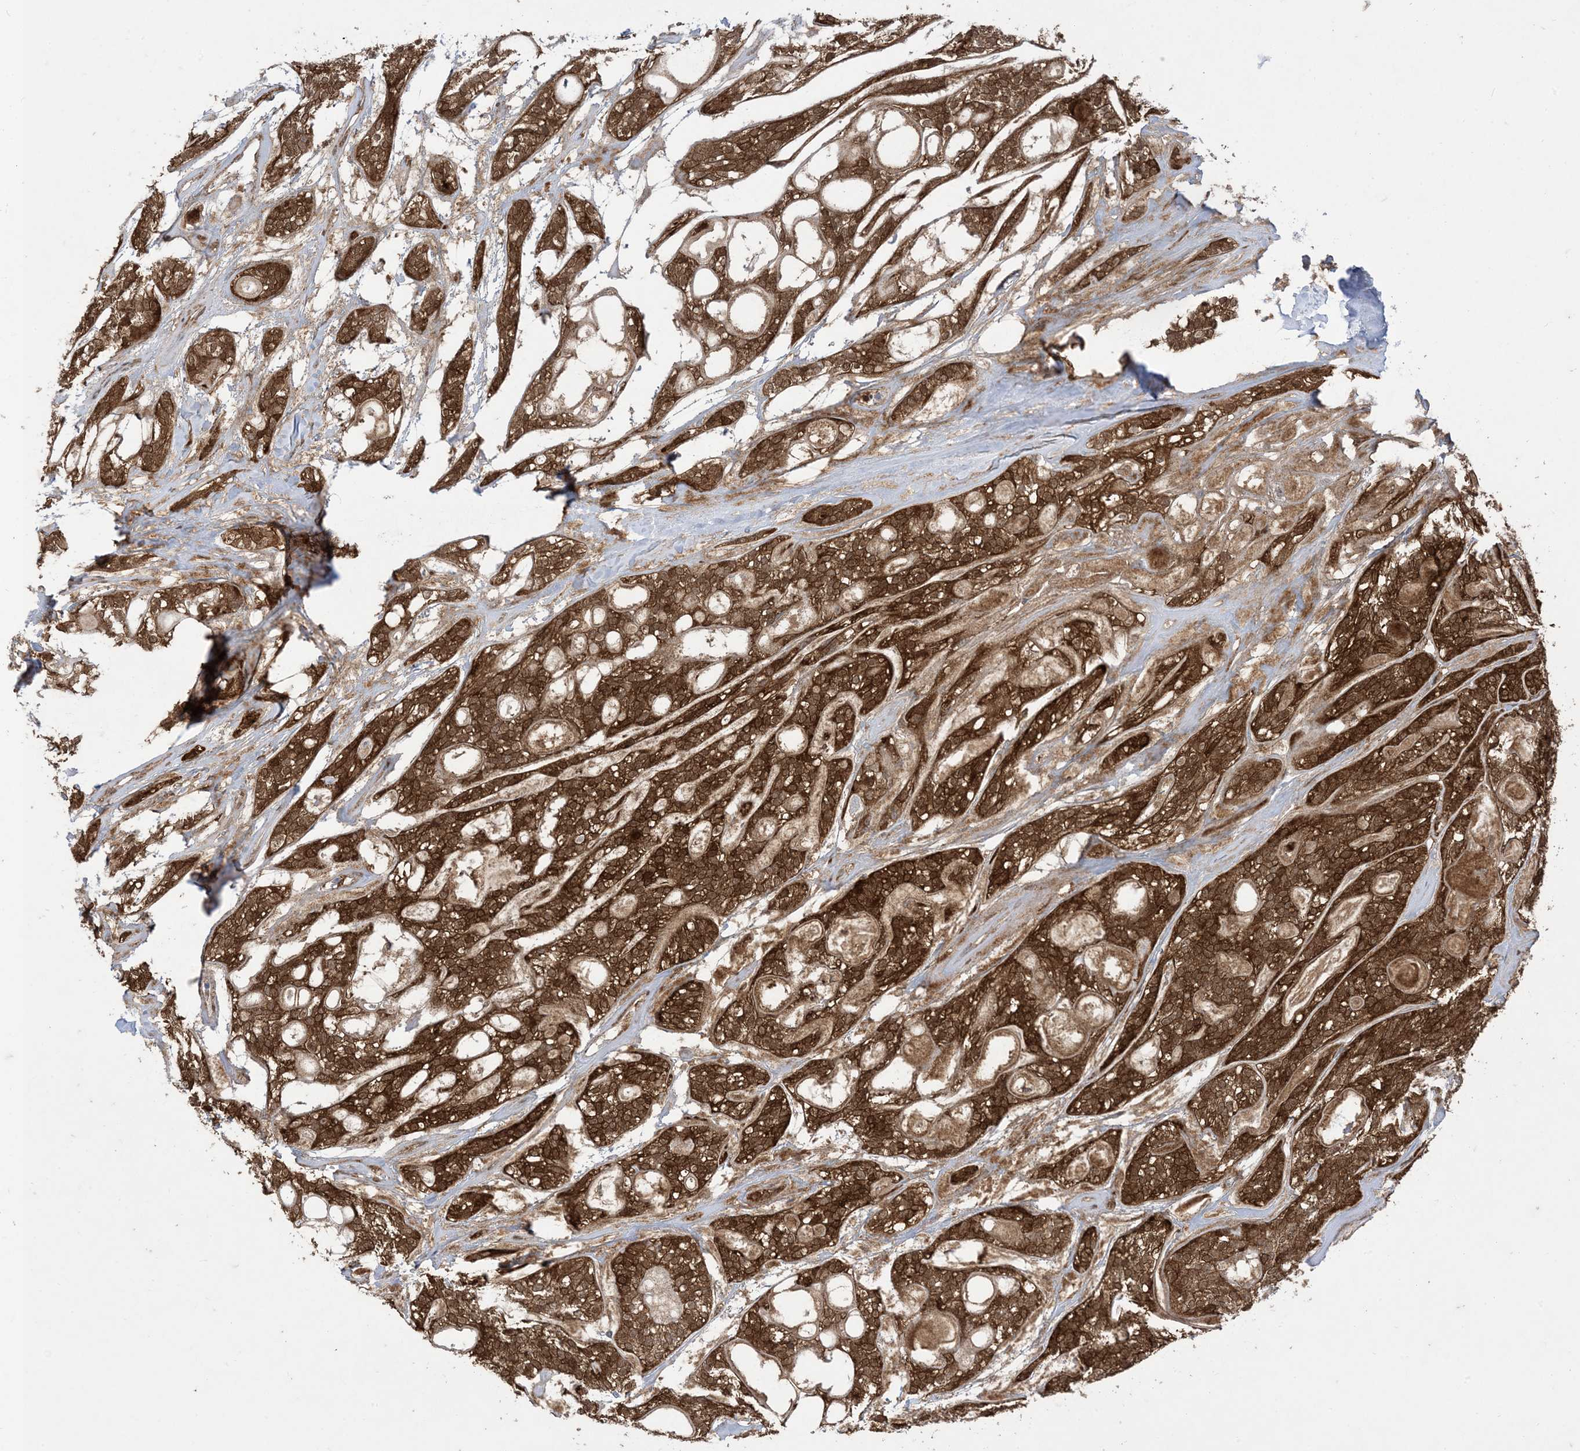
{"staining": {"intensity": "strong", "quantity": ">75%", "location": "cytoplasmic/membranous"}, "tissue": "head and neck cancer", "cell_type": "Tumor cells", "image_type": "cancer", "snomed": [{"axis": "morphology", "description": "Adenocarcinoma, NOS"}, {"axis": "topography", "description": "Head-Neck"}], "caption": "Strong cytoplasmic/membranous expression for a protein is seen in about >75% of tumor cells of head and neck cancer (adenocarcinoma) using immunohistochemistry (IHC).", "gene": "GSN", "patient": {"sex": "male", "age": 66}}